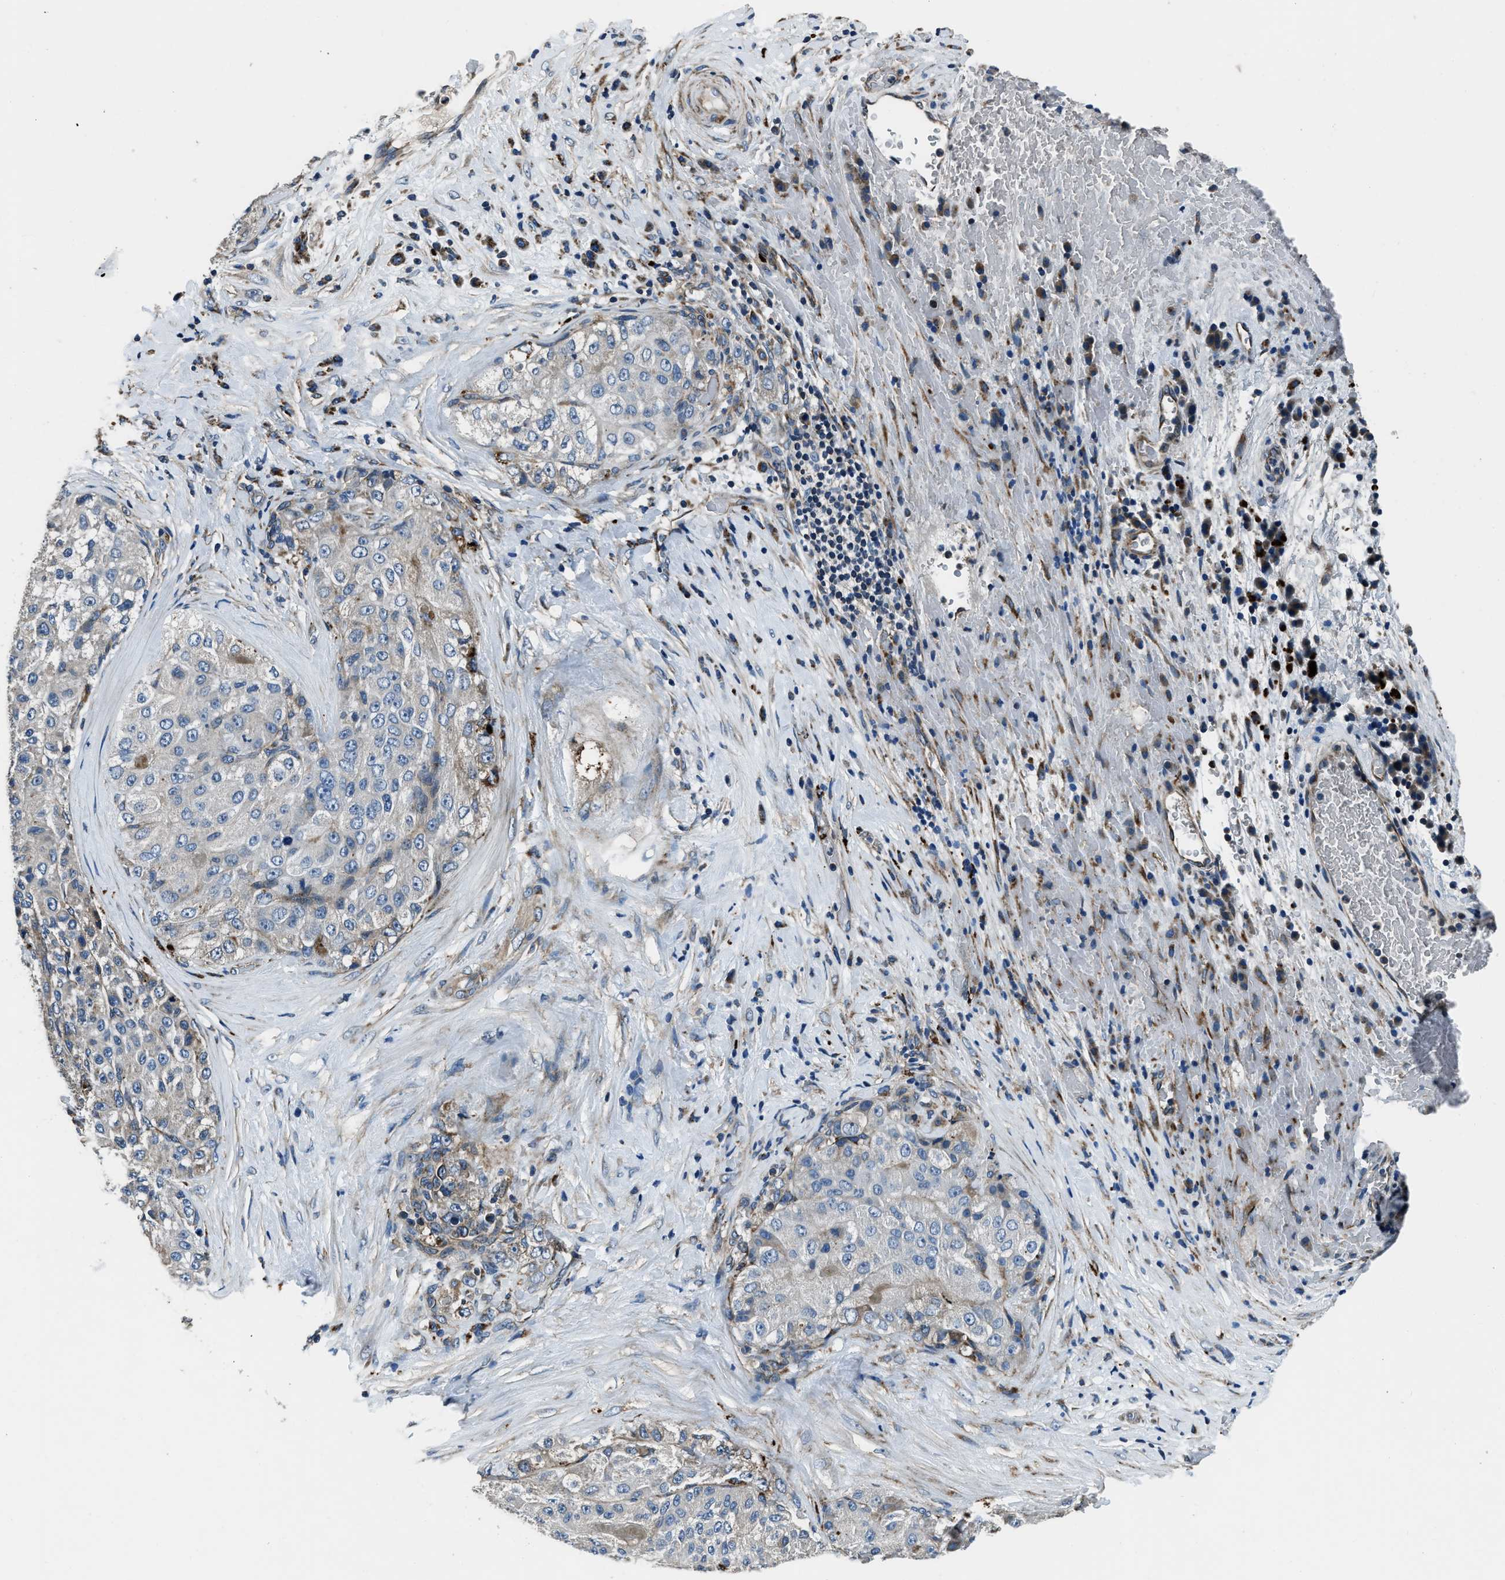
{"staining": {"intensity": "negative", "quantity": "none", "location": "none"}, "tissue": "liver cancer", "cell_type": "Tumor cells", "image_type": "cancer", "snomed": [{"axis": "morphology", "description": "Carcinoma, Hepatocellular, NOS"}, {"axis": "topography", "description": "Liver"}], "caption": "Tumor cells are negative for protein expression in human liver cancer (hepatocellular carcinoma).", "gene": "OGDH", "patient": {"sex": "male", "age": 80}}